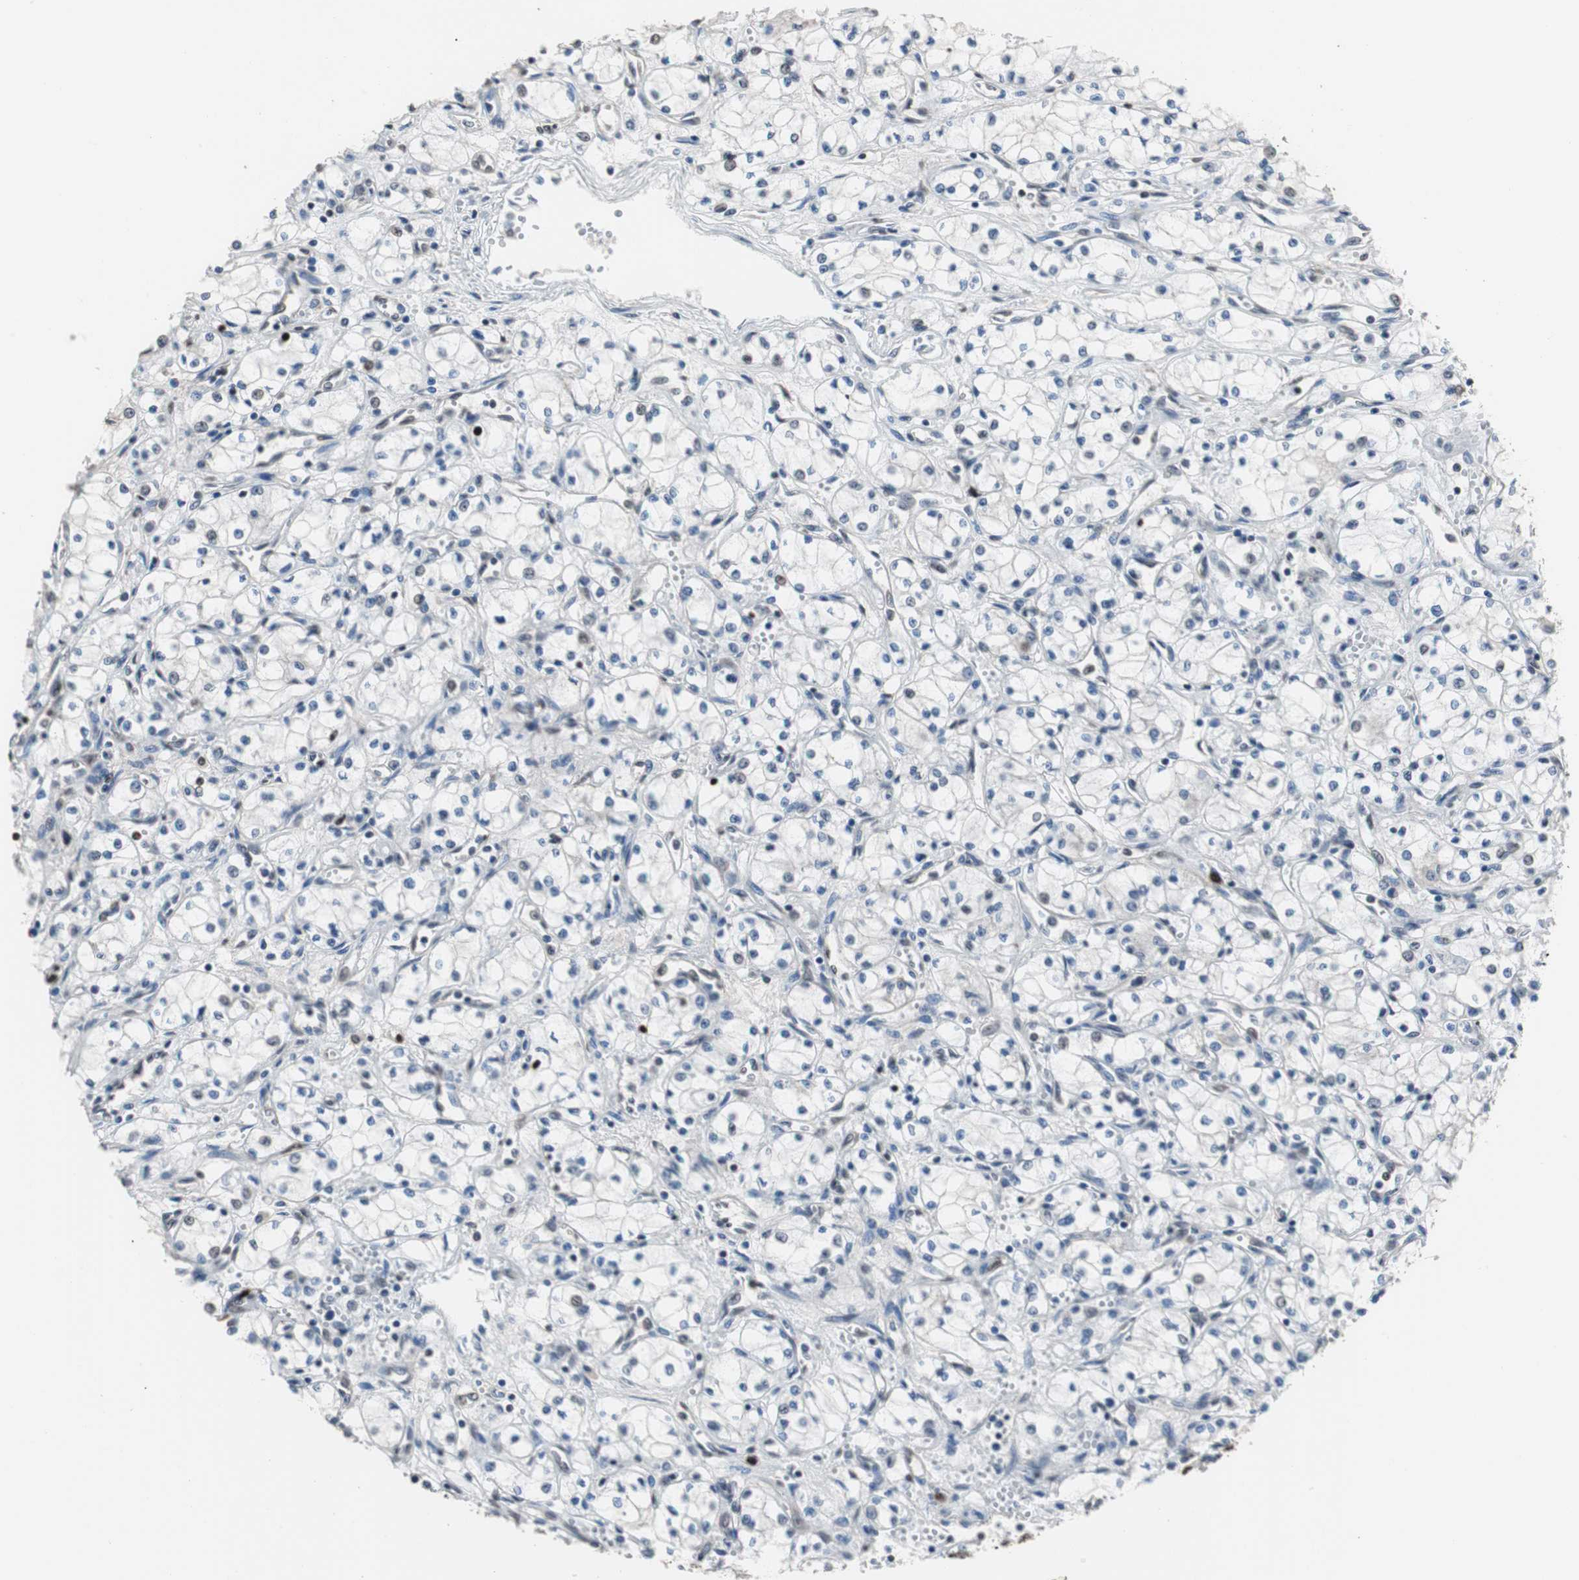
{"staining": {"intensity": "moderate", "quantity": "<25%", "location": "nuclear"}, "tissue": "renal cancer", "cell_type": "Tumor cells", "image_type": "cancer", "snomed": [{"axis": "morphology", "description": "Normal tissue, NOS"}, {"axis": "morphology", "description": "Adenocarcinoma, NOS"}, {"axis": "topography", "description": "Kidney"}], "caption": "Renal cancer (adenocarcinoma) was stained to show a protein in brown. There is low levels of moderate nuclear positivity in approximately <25% of tumor cells.", "gene": "TOP2A", "patient": {"sex": "male", "age": 59}}